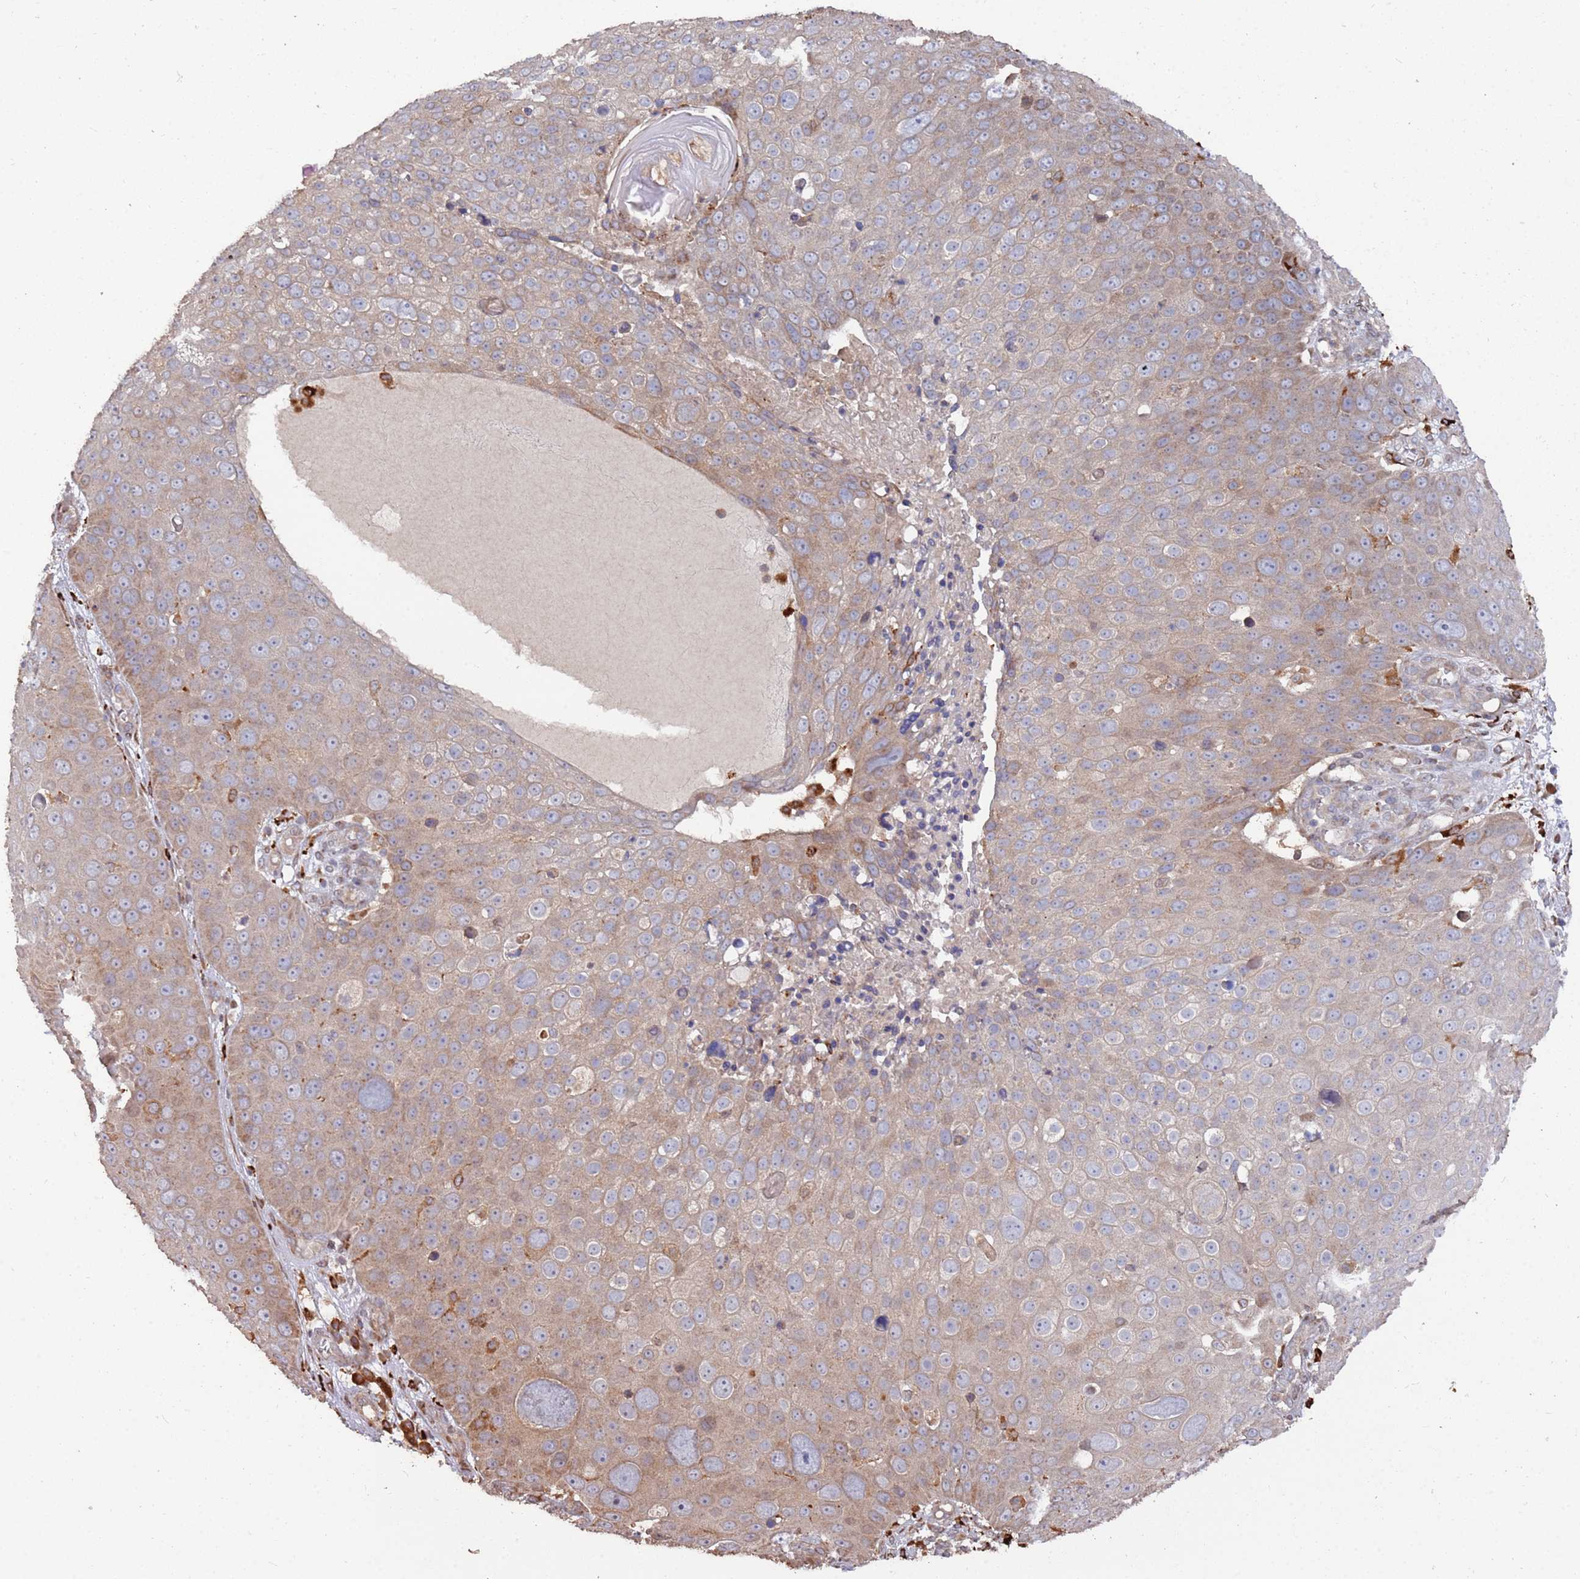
{"staining": {"intensity": "moderate", "quantity": "25%-75%", "location": "cytoplasmic/membranous"}, "tissue": "skin cancer", "cell_type": "Tumor cells", "image_type": "cancer", "snomed": [{"axis": "morphology", "description": "Squamous cell carcinoma, NOS"}, {"axis": "topography", "description": "Skin"}], "caption": "This photomicrograph shows immunohistochemistry staining of human squamous cell carcinoma (skin), with medium moderate cytoplasmic/membranous staining in about 25%-75% of tumor cells.", "gene": "LACC1", "patient": {"sex": "male", "age": 71}}